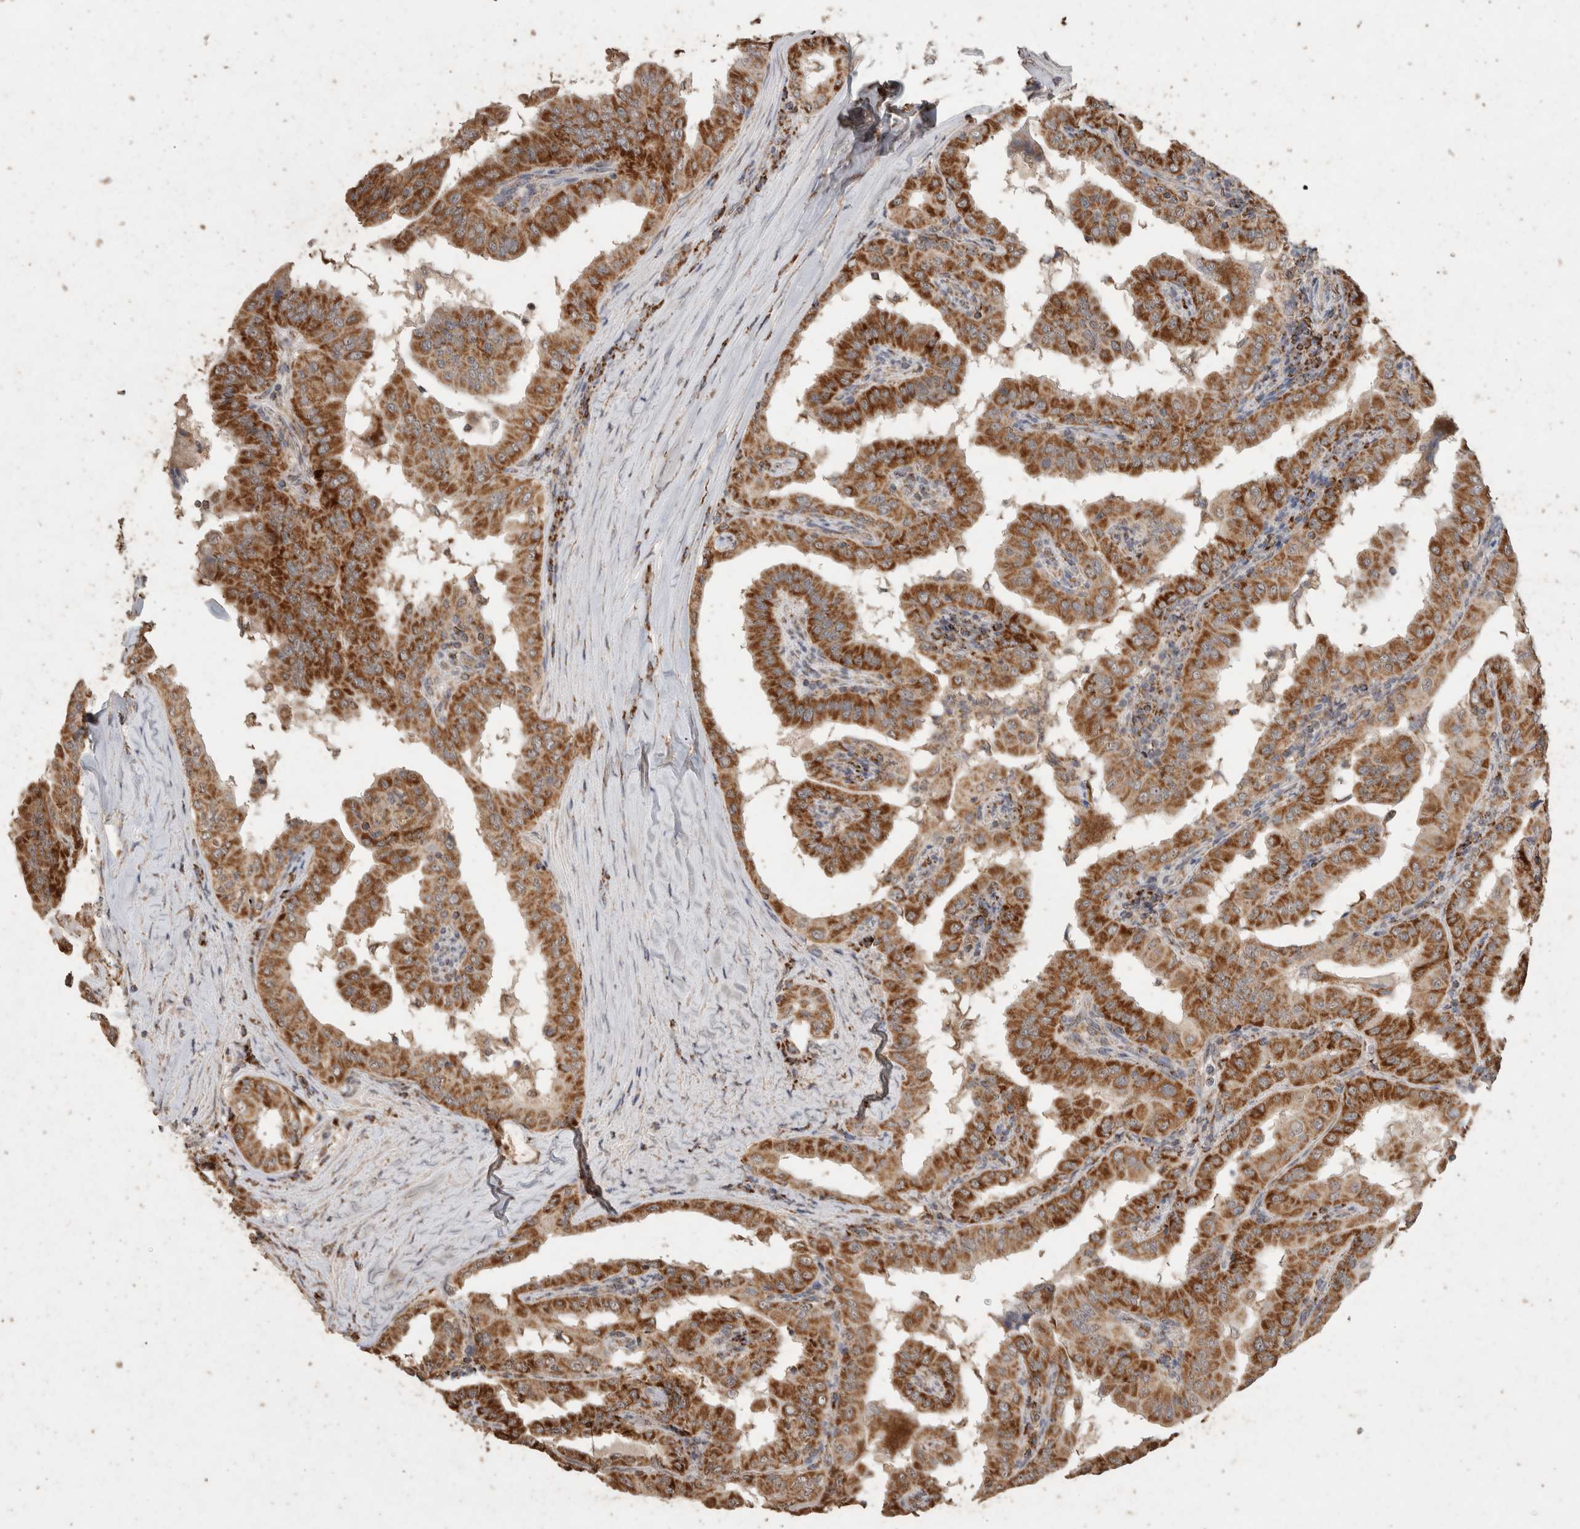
{"staining": {"intensity": "strong", "quantity": ">75%", "location": "cytoplasmic/membranous"}, "tissue": "thyroid cancer", "cell_type": "Tumor cells", "image_type": "cancer", "snomed": [{"axis": "morphology", "description": "Papillary adenocarcinoma, NOS"}, {"axis": "topography", "description": "Thyroid gland"}], "caption": "Immunohistochemistry (IHC) of human papillary adenocarcinoma (thyroid) displays high levels of strong cytoplasmic/membranous expression in about >75% of tumor cells.", "gene": "ACADM", "patient": {"sex": "male", "age": 33}}